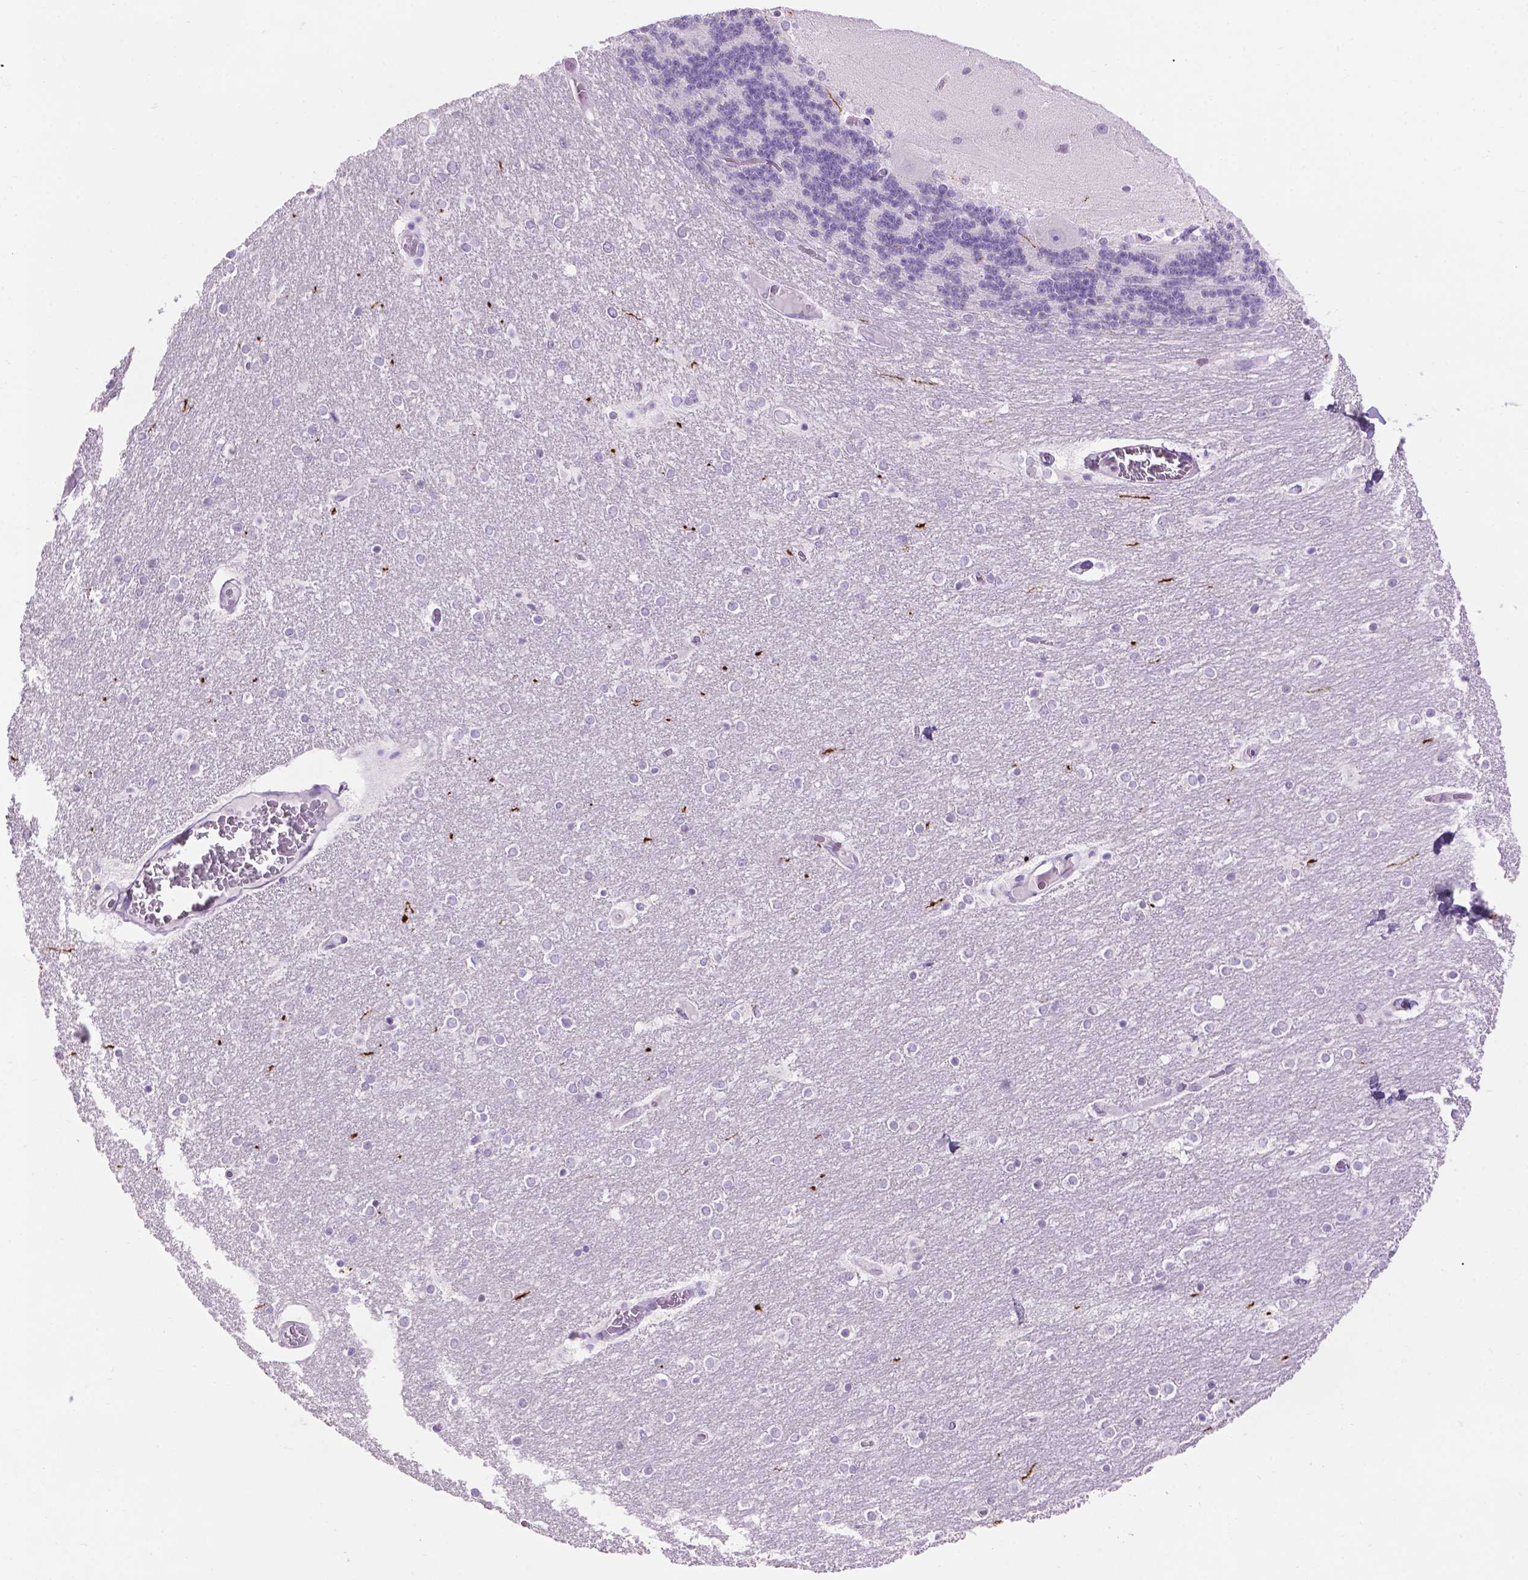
{"staining": {"intensity": "negative", "quantity": "none", "location": "none"}, "tissue": "cerebellum", "cell_type": "Cells in granular layer", "image_type": "normal", "snomed": [{"axis": "morphology", "description": "Normal tissue, NOS"}, {"axis": "topography", "description": "Cerebellum"}], "caption": "High power microscopy histopathology image of an immunohistochemistry (IHC) histopathology image of unremarkable cerebellum, revealing no significant staining in cells in granular layer.", "gene": "TH", "patient": {"sex": "female", "age": 54}}